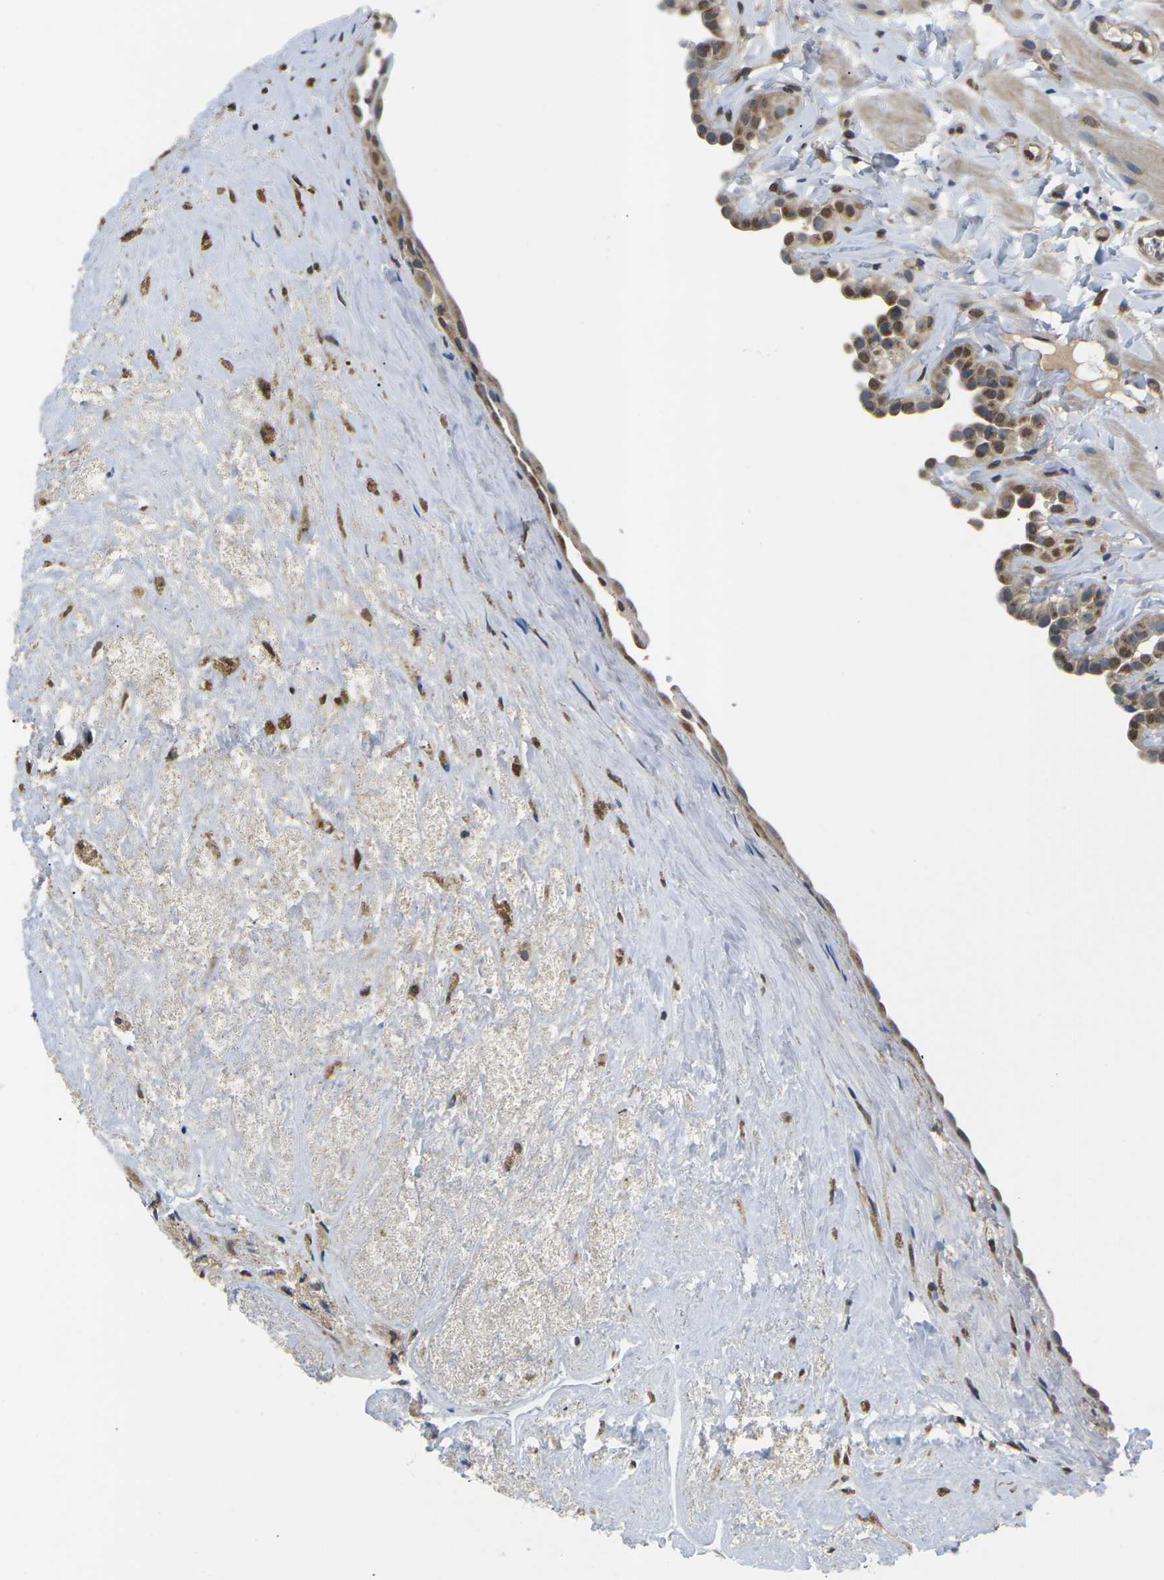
{"staining": {"intensity": "weak", "quantity": "25%-75%", "location": "cytoplasmic/membranous,nuclear"}, "tissue": "fallopian tube", "cell_type": "Glandular cells", "image_type": "normal", "snomed": [{"axis": "morphology", "description": "Normal tissue, NOS"}, {"axis": "topography", "description": "Fallopian tube"}, {"axis": "topography", "description": "Placenta"}], "caption": "A brown stain shows weak cytoplasmic/membranous,nuclear staining of a protein in glandular cells of unremarkable human fallopian tube. Using DAB (3,3'-diaminobenzidine) (brown) and hematoxylin (blue) stains, captured at high magnification using brightfield microscopy.", "gene": "ERBB4", "patient": {"sex": "female", "age": 34}}